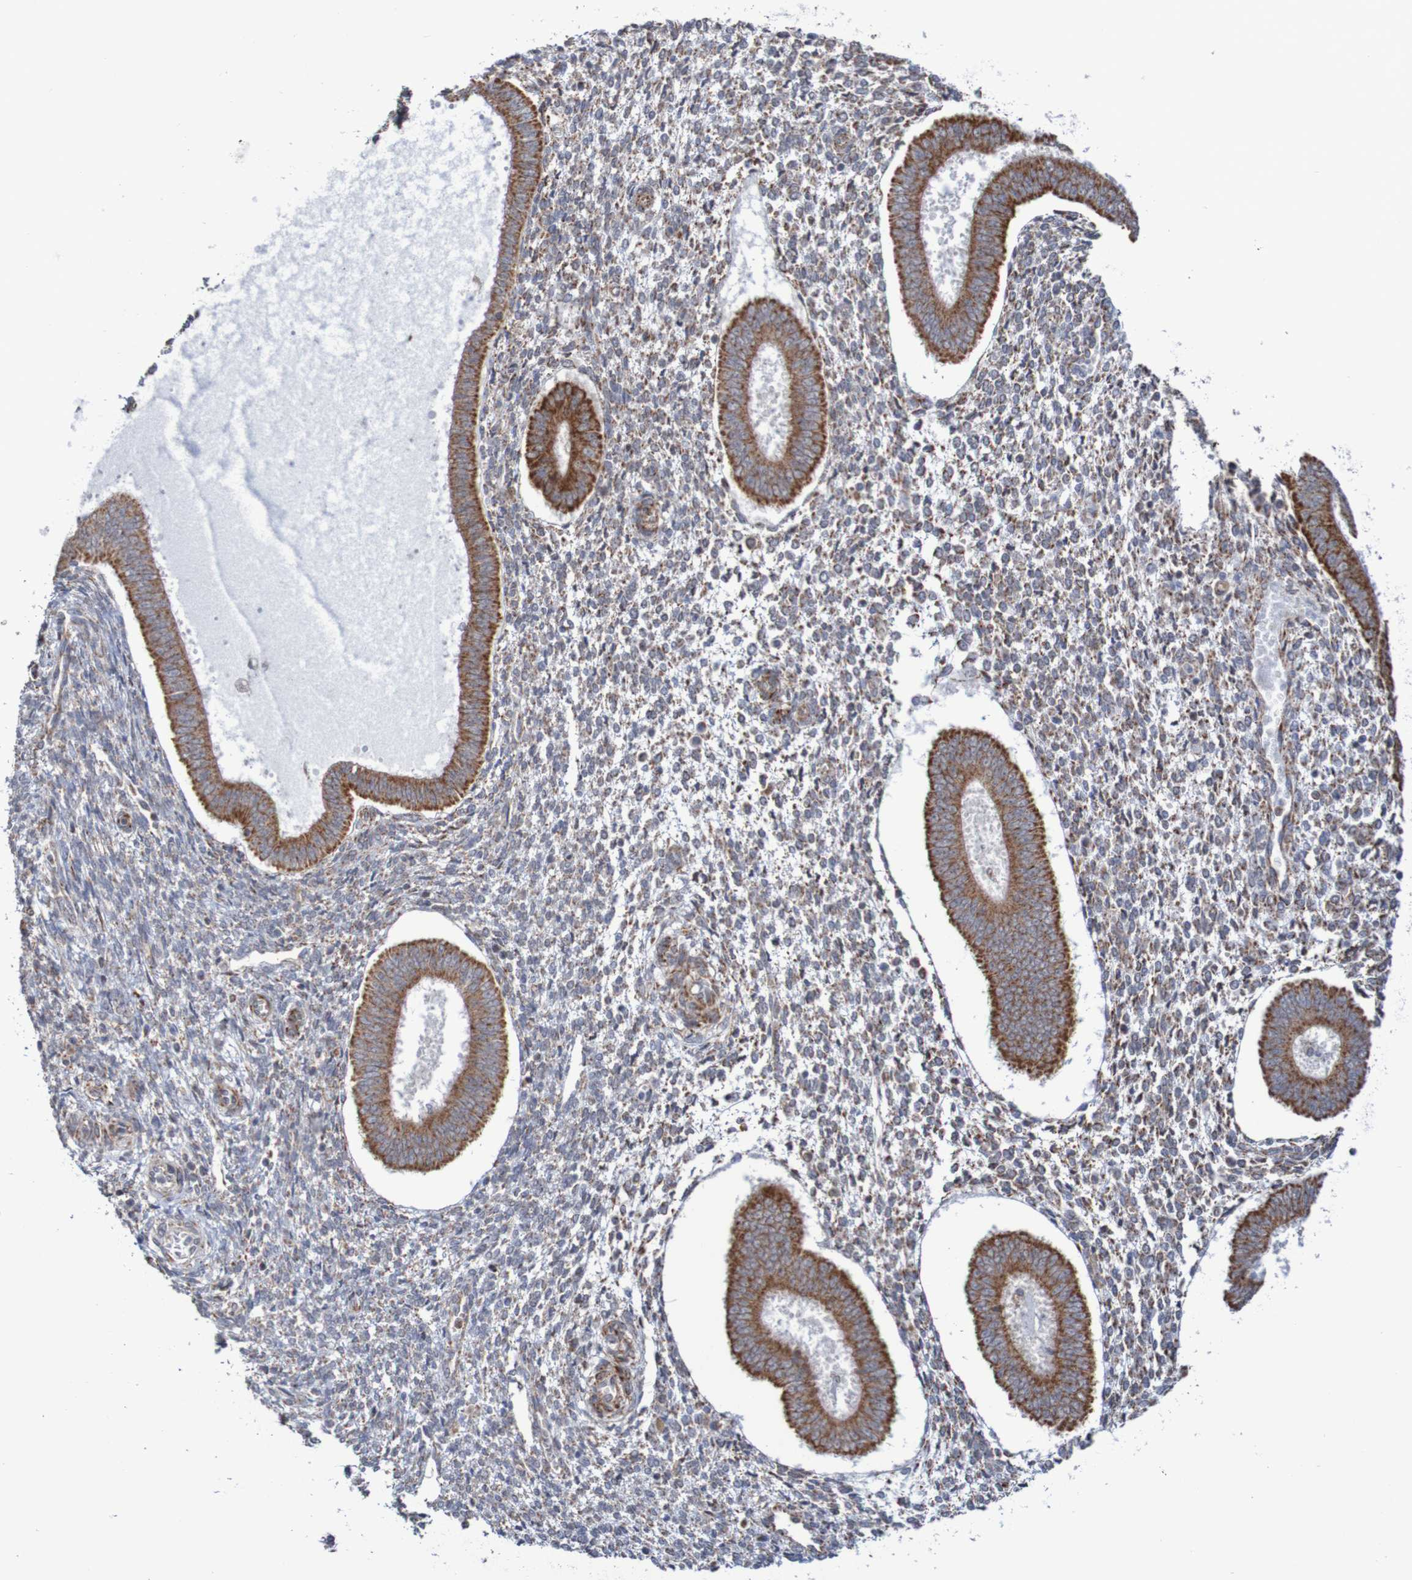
{"staining": {"intensity": "negative", "quantity": "none", "location": "none"}, "tissue": "endometrium", "cell_type": "Cells in endometrial stroma", "image_type": "normal", "snomed": [{"axis": "morphology", "description": "Normal tissue, NOS"}, {"axis": "topography", "description": "Endometrium"}], "caption": "This histopathology image is of unremarkable endometrium stained with immunohistochemistry to label a protein in brown with the nuclei are counter-stained blue. There is no positivity in cells in endometrial stroma. (DAB (3,3'-diaminobenzidine) immunohistochemistry, high magnification).", "gene": "DVL1", "patient": {"sex": "female", "age": 35}}